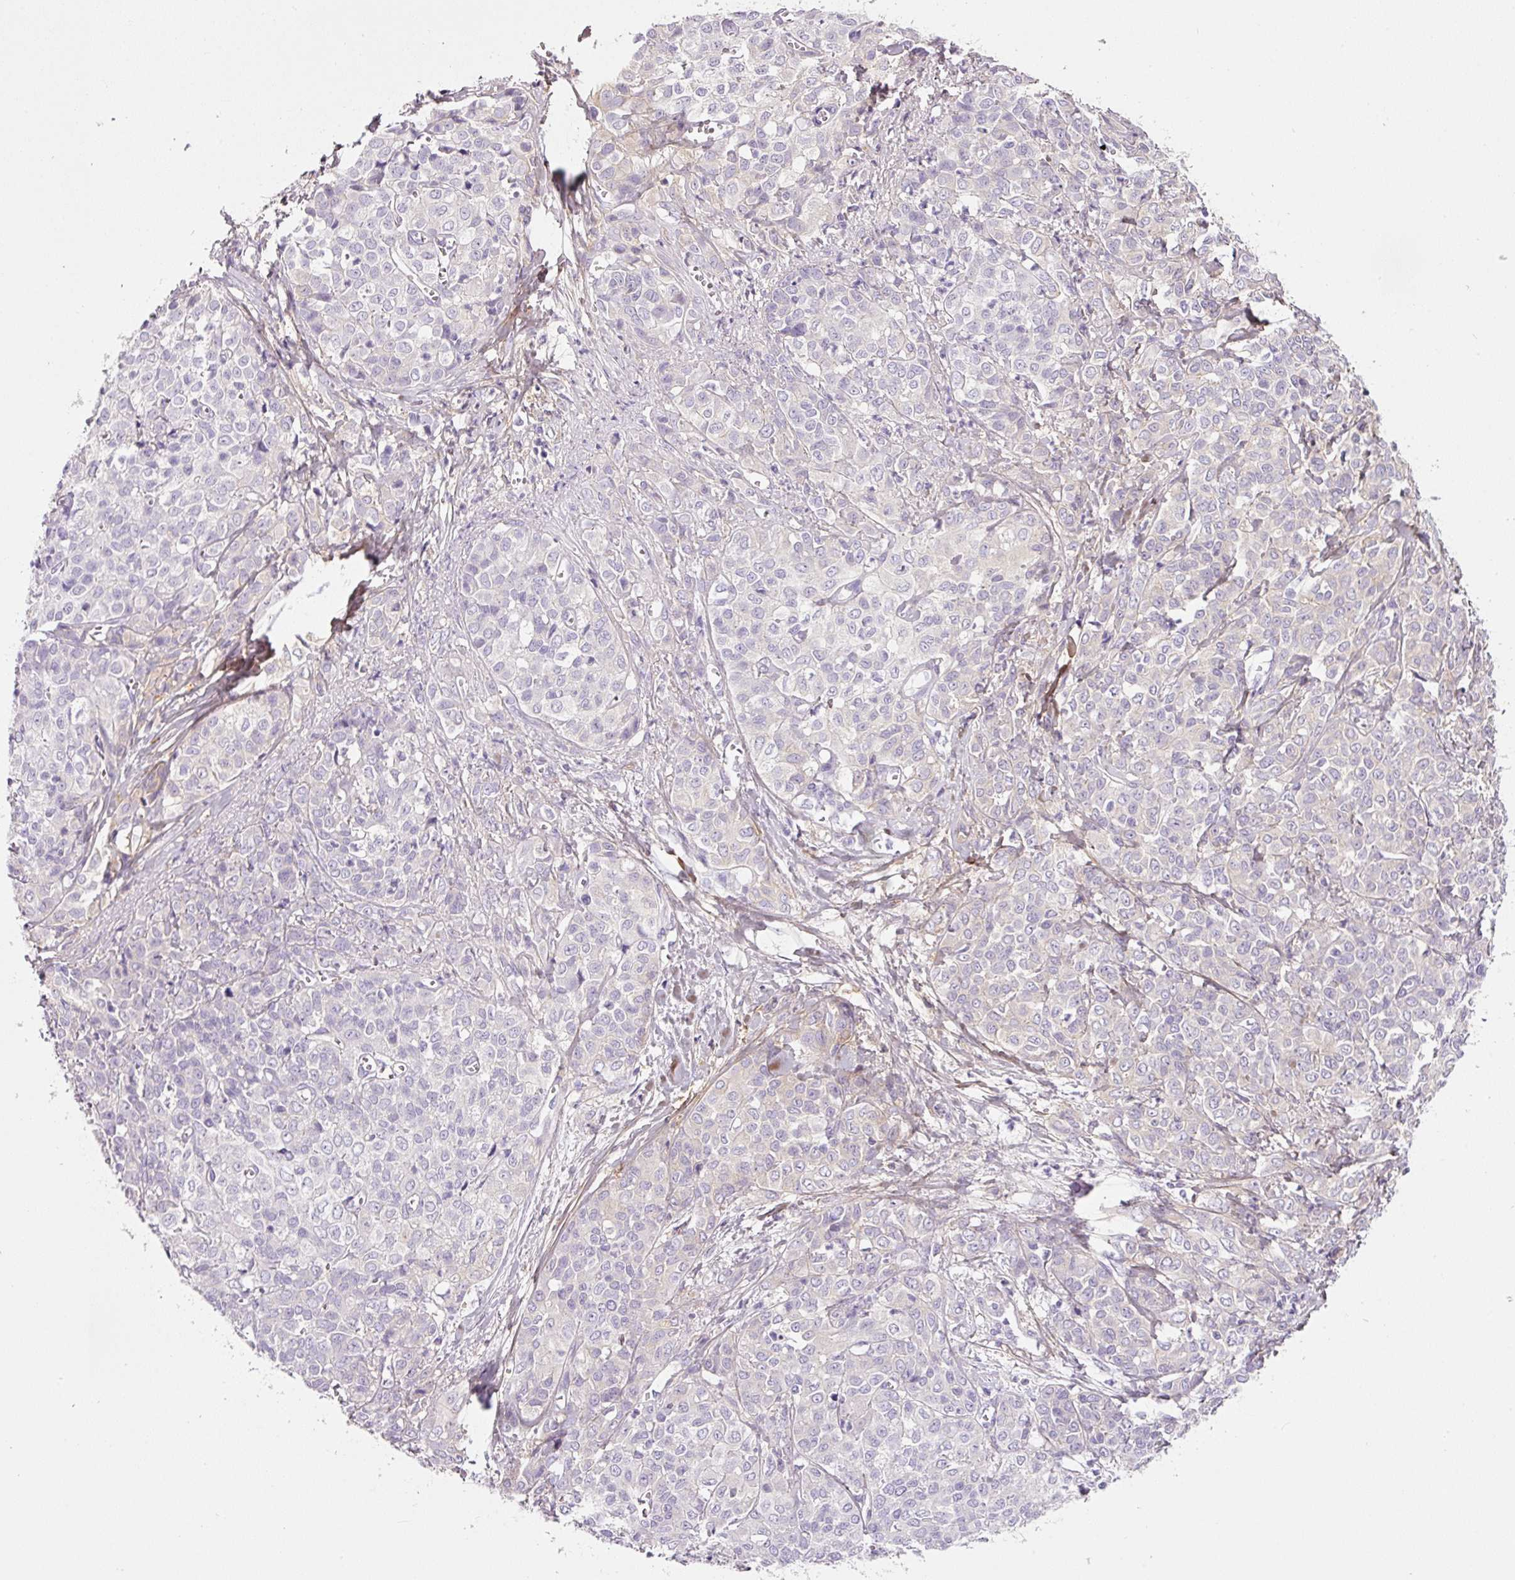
{"staining": {"intensity": "weak", "quantity": "<25%", "location": "cytoplasmic/membranous"}, "tissue": "liver cancer", "cell_type": "Tumor cells", "image_type": "cancer", "snomed": [{"axis": "morphology", "description": "Cholangiocarcinoma"}, {"axis": "topography", "description": "Liver"}], "caption": "This is a image of immunohistochemistry (IHC) staining of liver cancer (cholangiocarcinoma), which shows no expression in tumor cells.", "gene": "SOS2", "patient": {"sex": "female", "age": 77}}